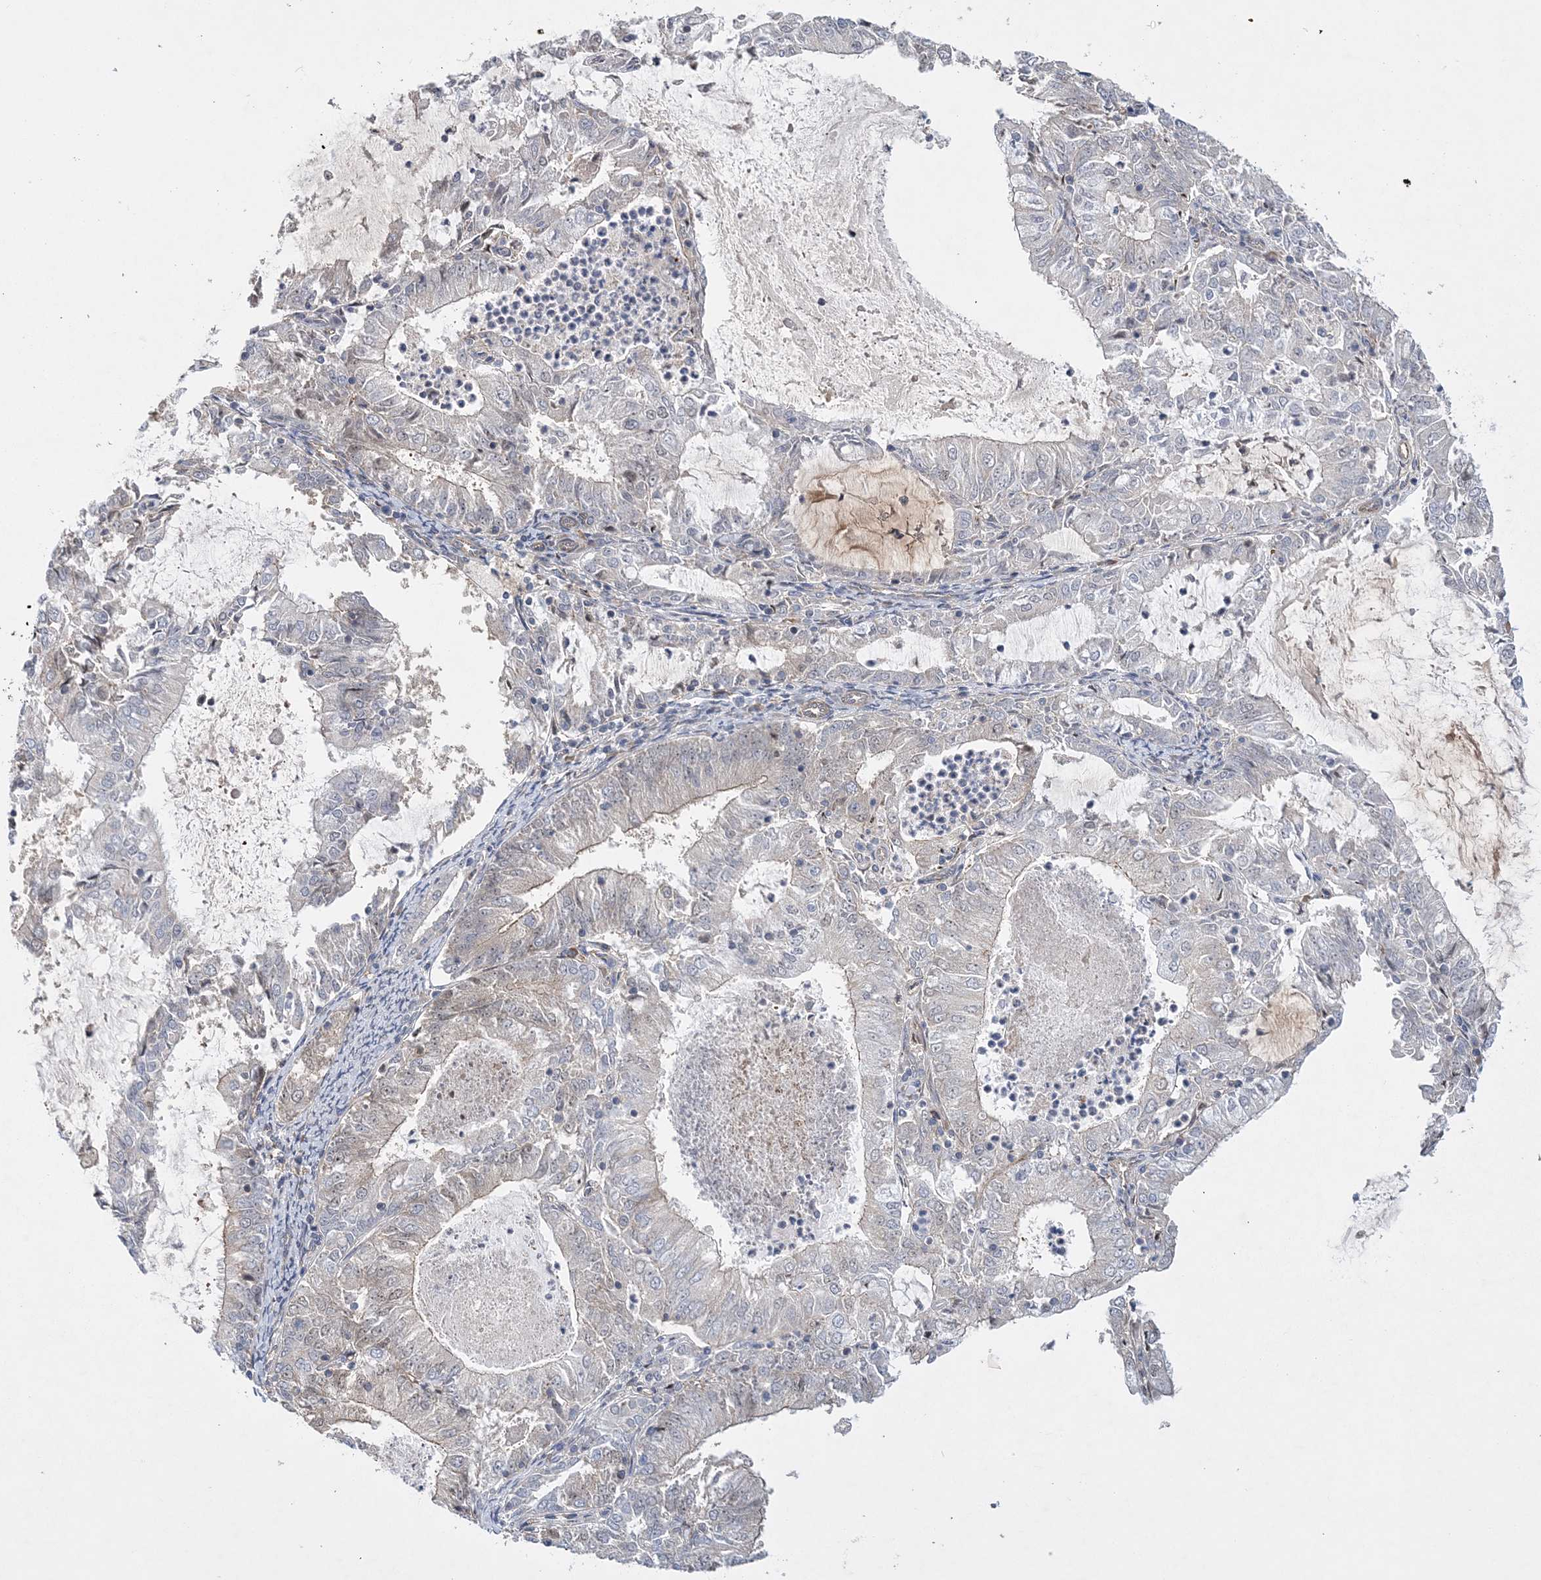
{"staining": {"intensity": "weak", "quantity": "<25%", "location": "cytoplasmic/membranous"}, "tissue": "endometrial cancer", "cell_type": "Tumor cells", "image_type": "cancer", "snomed": [{"axis": "morphology", "description": "Adenocarcinoma, NOS"}, {"axis": "topography", "description": "Endometrium"}], "caption": "The immunohistochemistry photomicrograph has no significant positivity in tumor cells of endometrial cancer tissue.", "gene": "CALN1", "patient": {"sex": "female", "age": 57}}